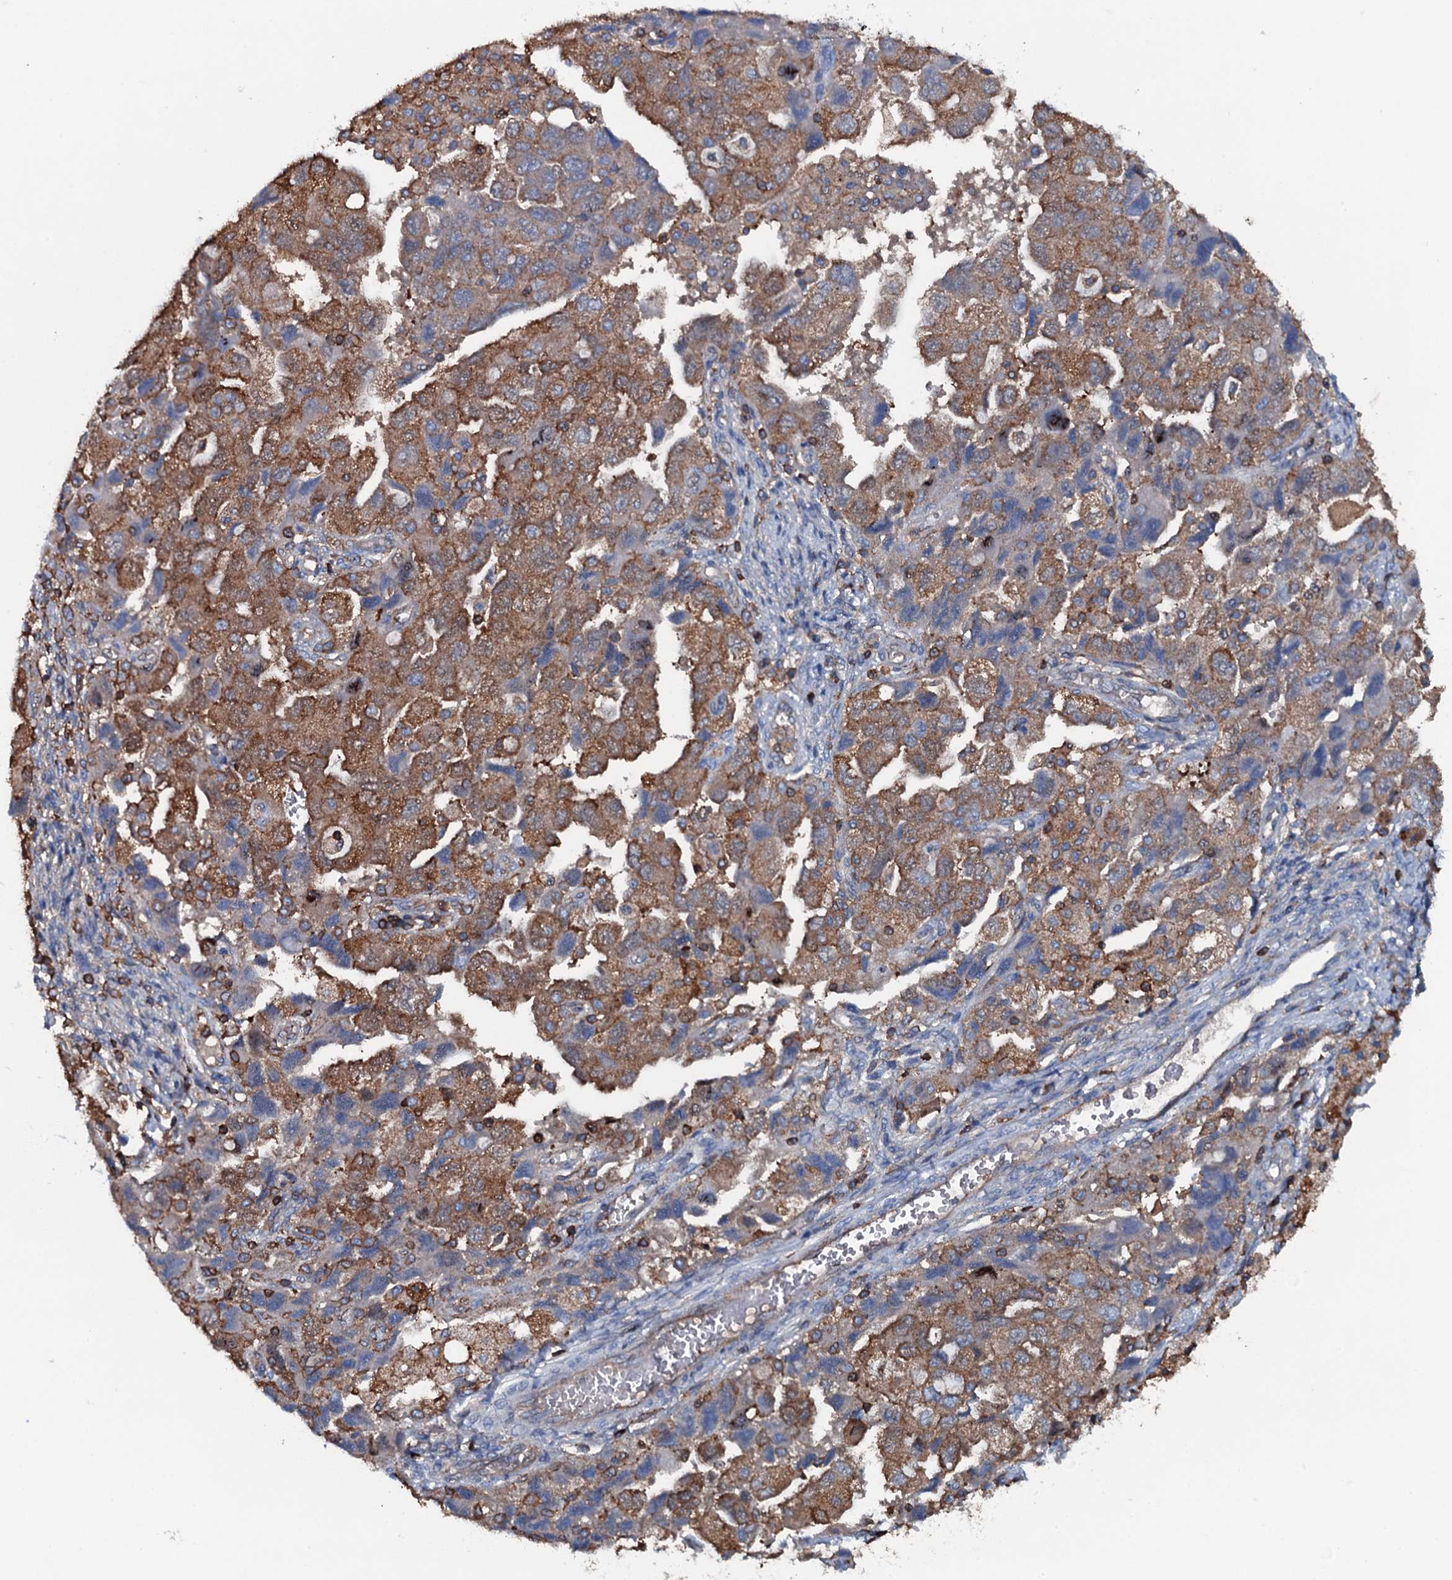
{"staining": {"intensity": "moderate", "quantity": ">75%", "location": "cytoplasmic/membranous"}, "tissue": "ovarian cancer", "cell_type": "Tumor cells", "image_type": "cancer", "snomed": [{"axis": "morphology", "description": "Carcinoma, NOS"}, {"axis": "morphology", "description": "Cystadenocarcinoma, serous, NOS"}, {"axis": "topography", "description": "Ovary"}], "caption": "High-power microscopy captured an IHC image of ovarian cancer, revealing moderate cytoplasmic/membranous positivity in about >75% of tumor cells.", "gene": "MS4A4E", "patient": {"sex": "female", "age": 69}}